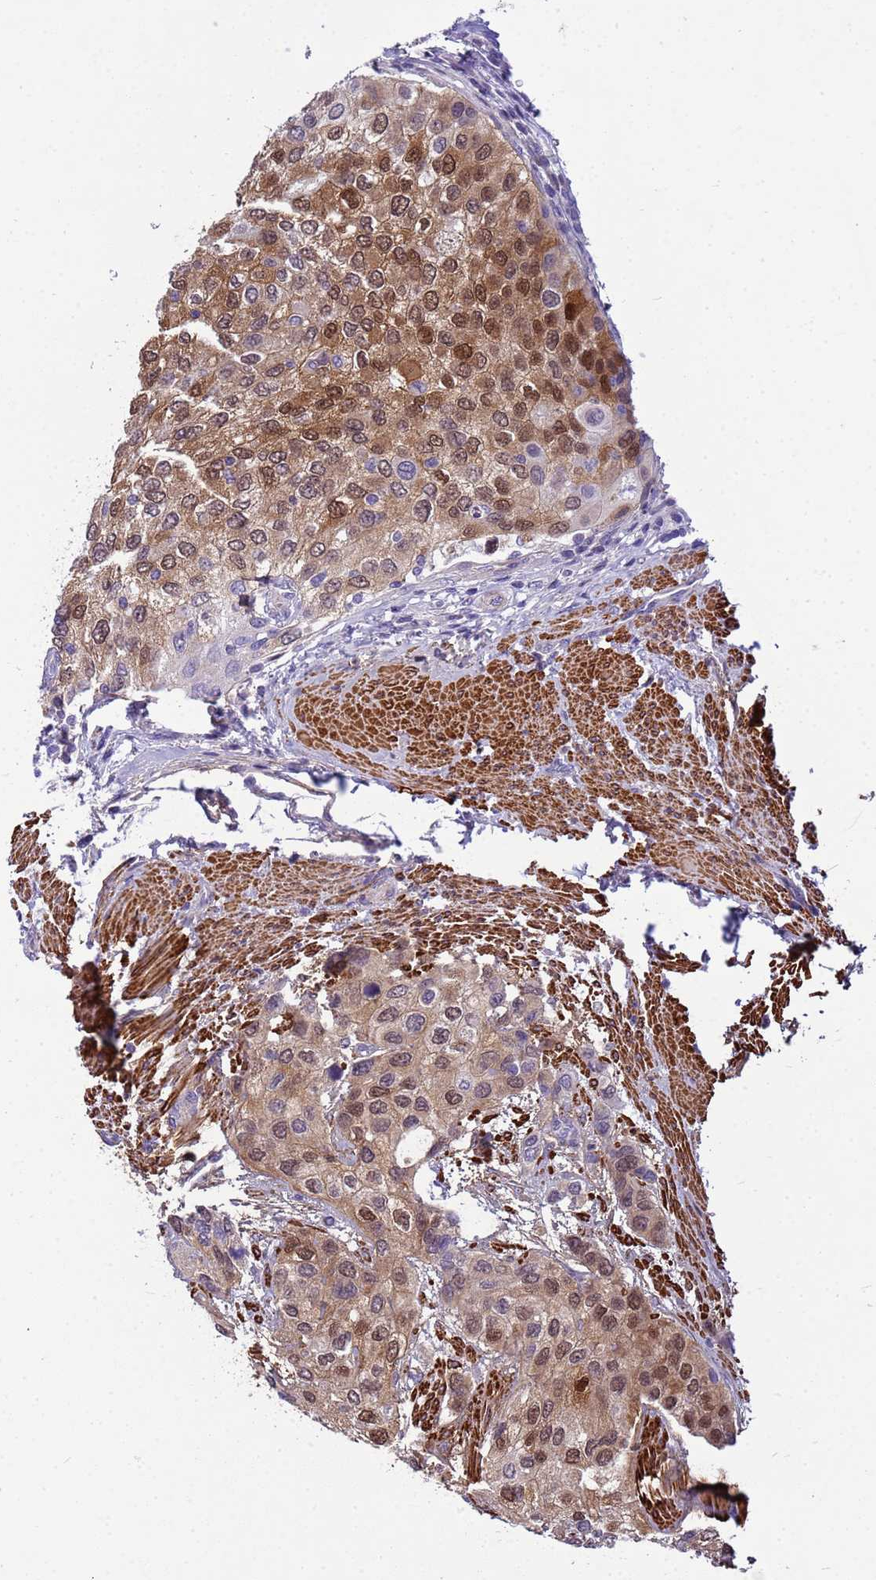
{"staining": {"intensity": "moderate", "quantity": ">75%", "location": "cytoplasmic/membranous,nuclear"}, "tissue": "urothelial cancer", "cell_type": "Tumor cells", "image_type": "cancer", "snomed": [{"axis": "morphology", "description": "Normal tissue, NOS"}, {"axis": "morphology", "description": "Urothelial carcinoma, High grade"}, {"axis": "topography", "description": "Vascular tissue"}, {"axis": "topography", "description": "Urinary bladder"}], "caption": "The photomicrograph exhibits a brown stain indicating the presence of a protein in the cytoplasmic/membranous and nuclear of tumor cells in urothelial cancer.", "gene": "P2RX7", "patient": {"sex": "female", "age": 56}}